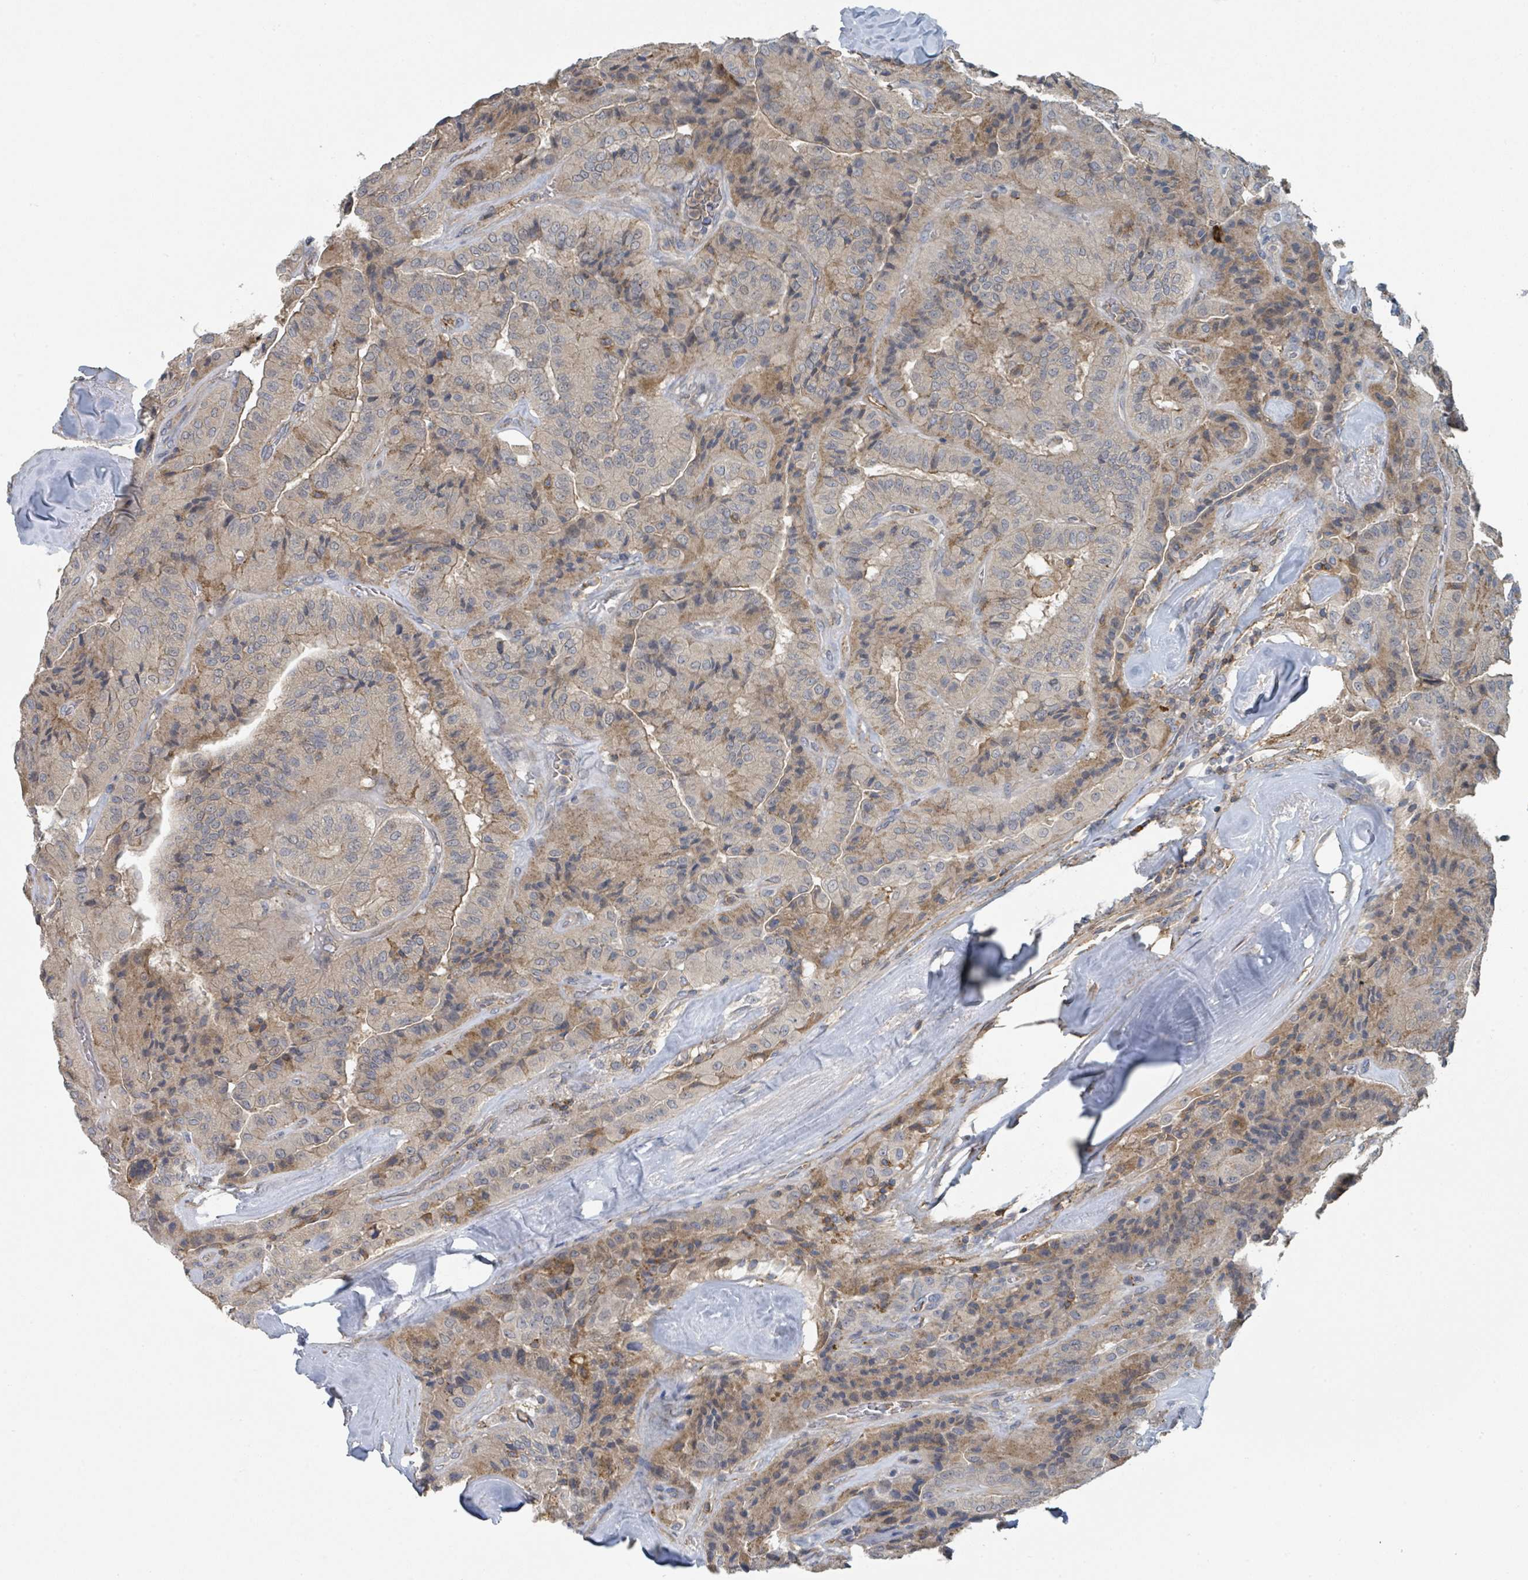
{"staining": {"intensity": "weak", "quantity": "25%-75%", "location": "cytoplasmic/membranous"}, "tissue": "thyroid cancer", "cell_type": "Tumor cells", "image_type": "cancer", "snomed": [{"axis": "morphology", "description": "Normal tissue, NOS"}, {"axis": "morphology", "description": "Papillary adenocarcinoma, NOS"}, {"axis": "topography", "description": "Thyroid gland"}], "caption": "The image shows a brown stain indicating the presence of a protein in the cytoplasmic/membranous of tumor cells in thyroid papillary adenocarcinoma.", "gene": "LRRC42", "patient": {"sex": "female", "age": 59}}